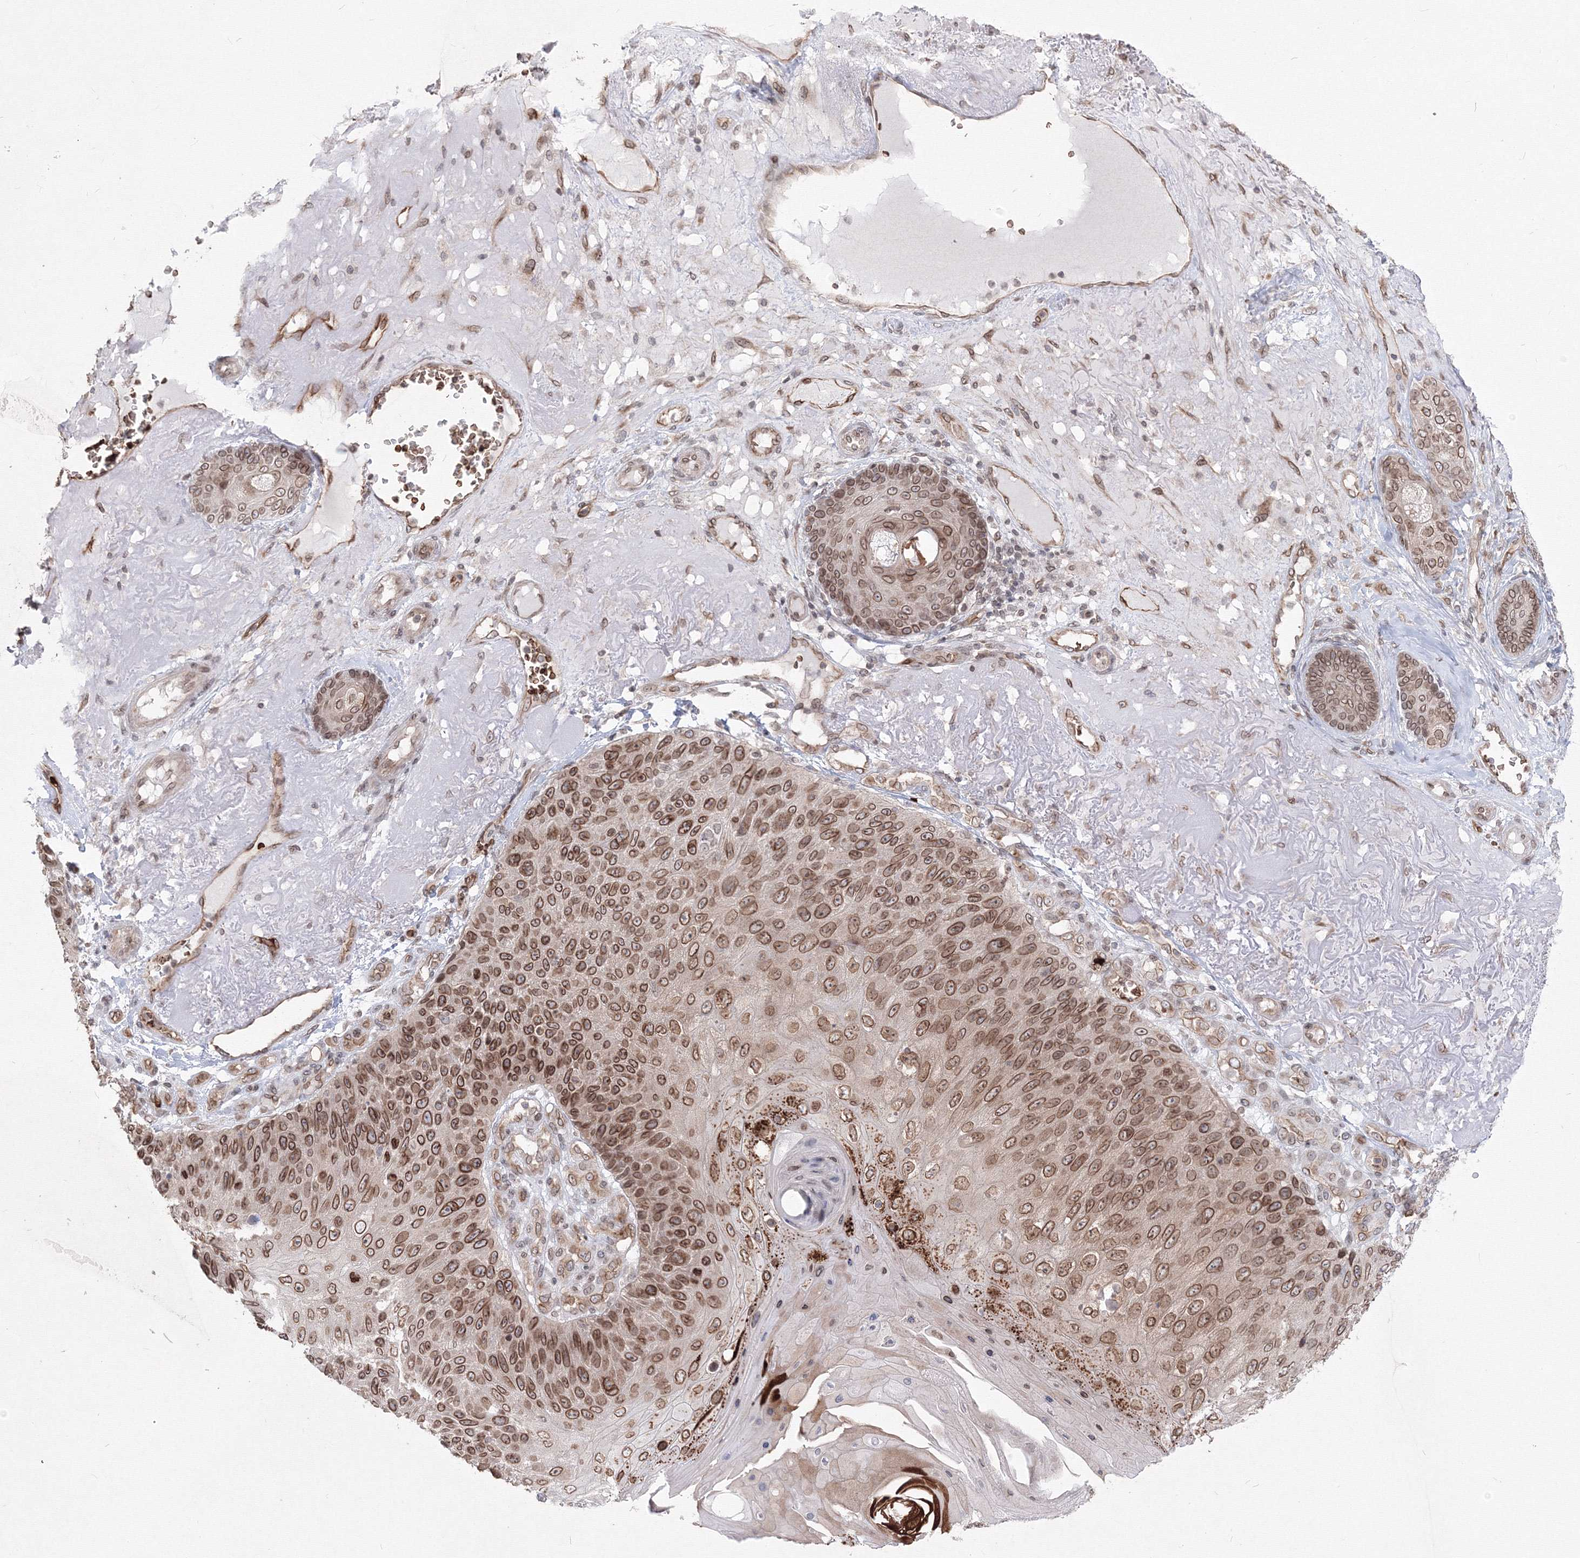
{"staining": {"intensity": "moderate", "quantity": ">75%", "location": "cytoplasmic/membranous,nuclear"}, "tissue": "skin cancer", "cell_type": "Tumor cells", "image_type": "cancer", "snomed": [{"axis": "morphology", "description": "Squamous cell carcinoma, NOS"}, {"axis": "topography", "description": "Skin"}], "caption": "Immunohistochemistry histopathology image of neoplastic tissue: human squamous cell carcinoma (skin) stained using immunohistochemistry demonstrates medium levels of moderate protein expression localized specifically in the cytoplasmic/membranous and nuclear of tumor cells, appearing as a cytoplasmic/membranous and nuclear brown color.", "gene": "DNAJB2", "patient": {"sex": "female", "age": 88}}